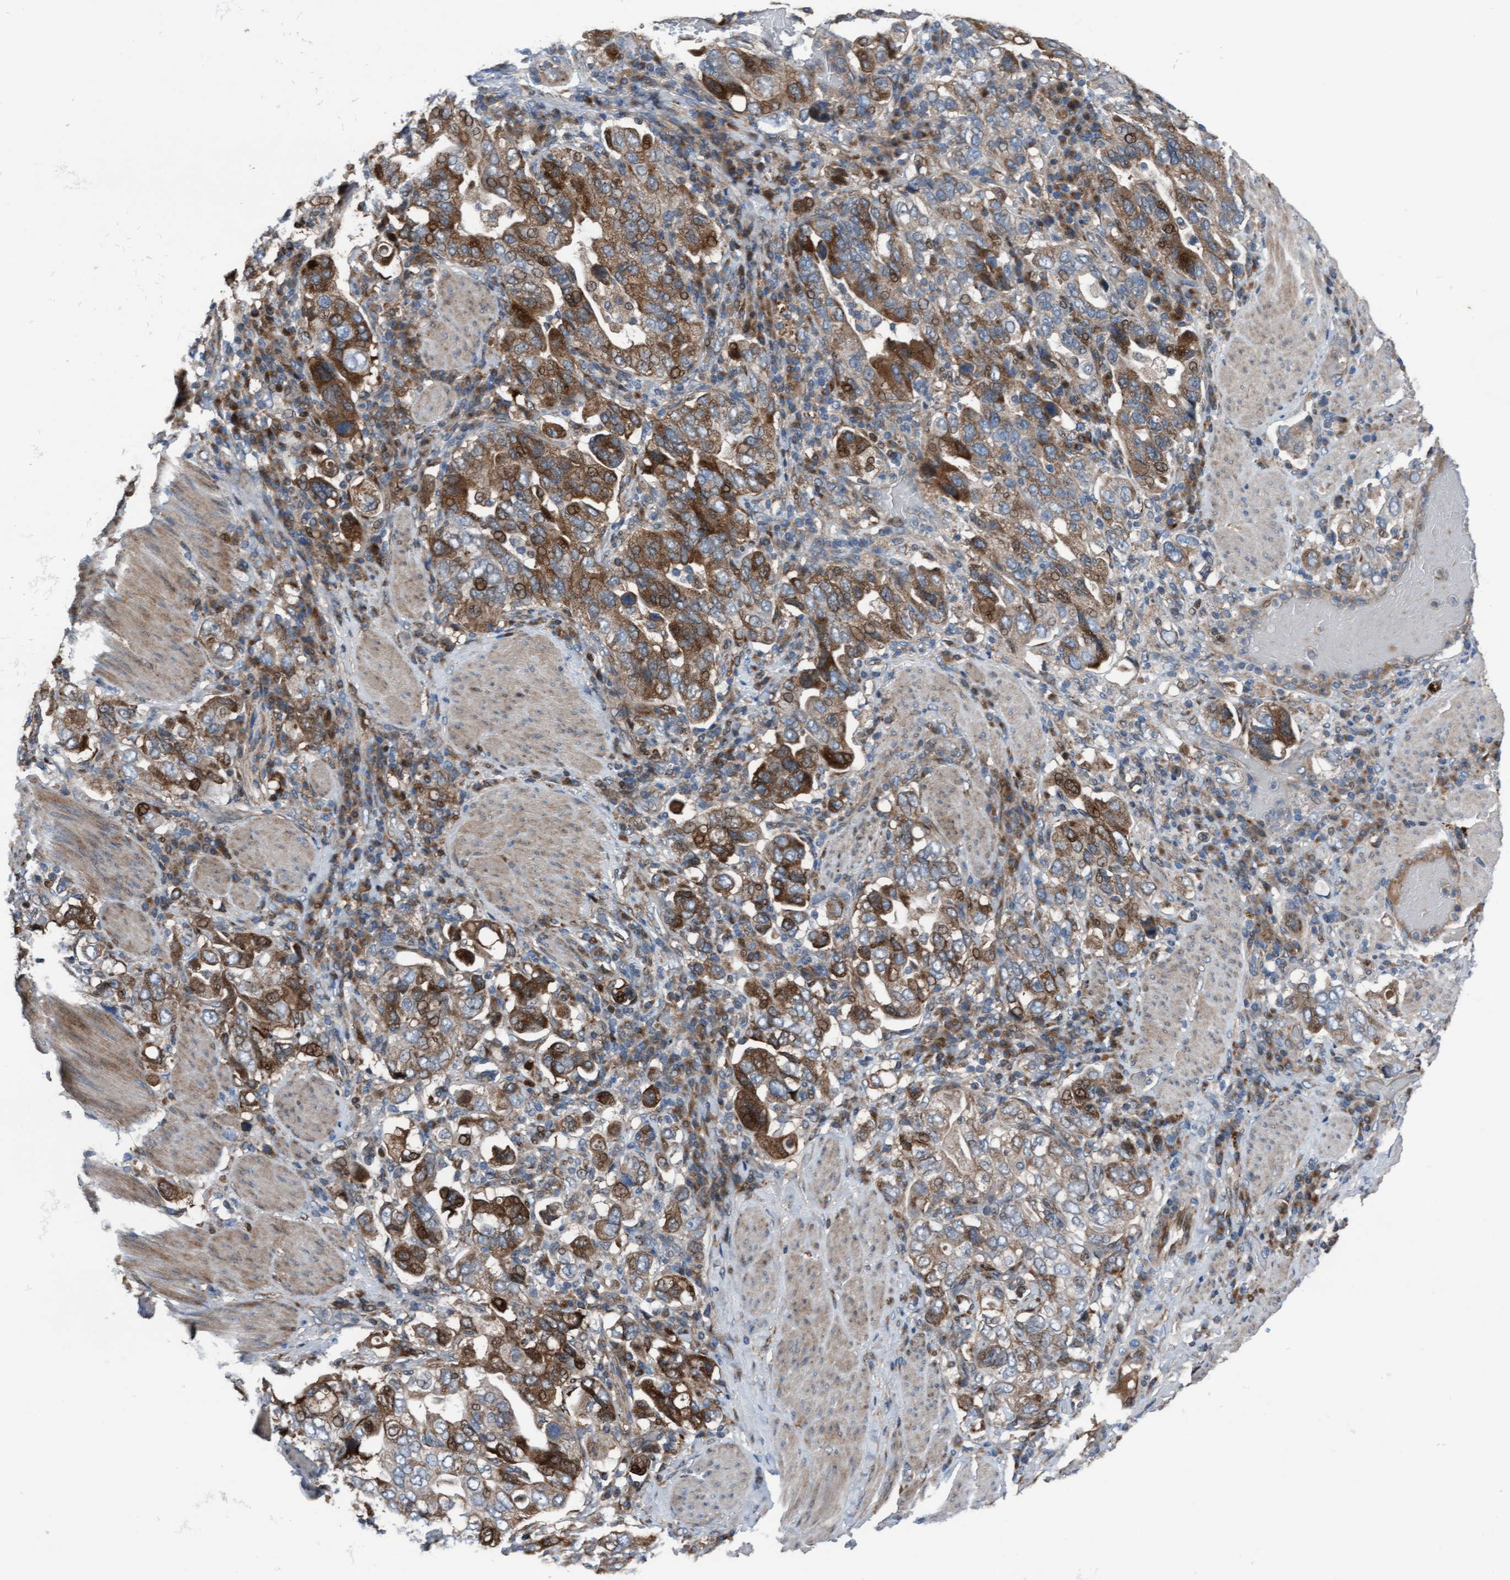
{"staining": {"intensity": "strong", "quantity": "25%-75%", "location": "cytoplasmic/membranous"}, "tissue": "stomach cancer", "cell_type": "Tumor cells", "image_type": "cancer", "snomed": [{"axis": "morphology", "description": "Adenocarcinoma, NOS"}, {"axis": "topography", "description": "Stomach, upper"}], "caption": "Immunohistochemical staining of stomach cancer reveals high levels of strong cytoplasmic/membranous protein staining in about 25%-75% of tumor cells.", "gene": "KLHL26", "patient": {"sex": "male", "age": 62}}